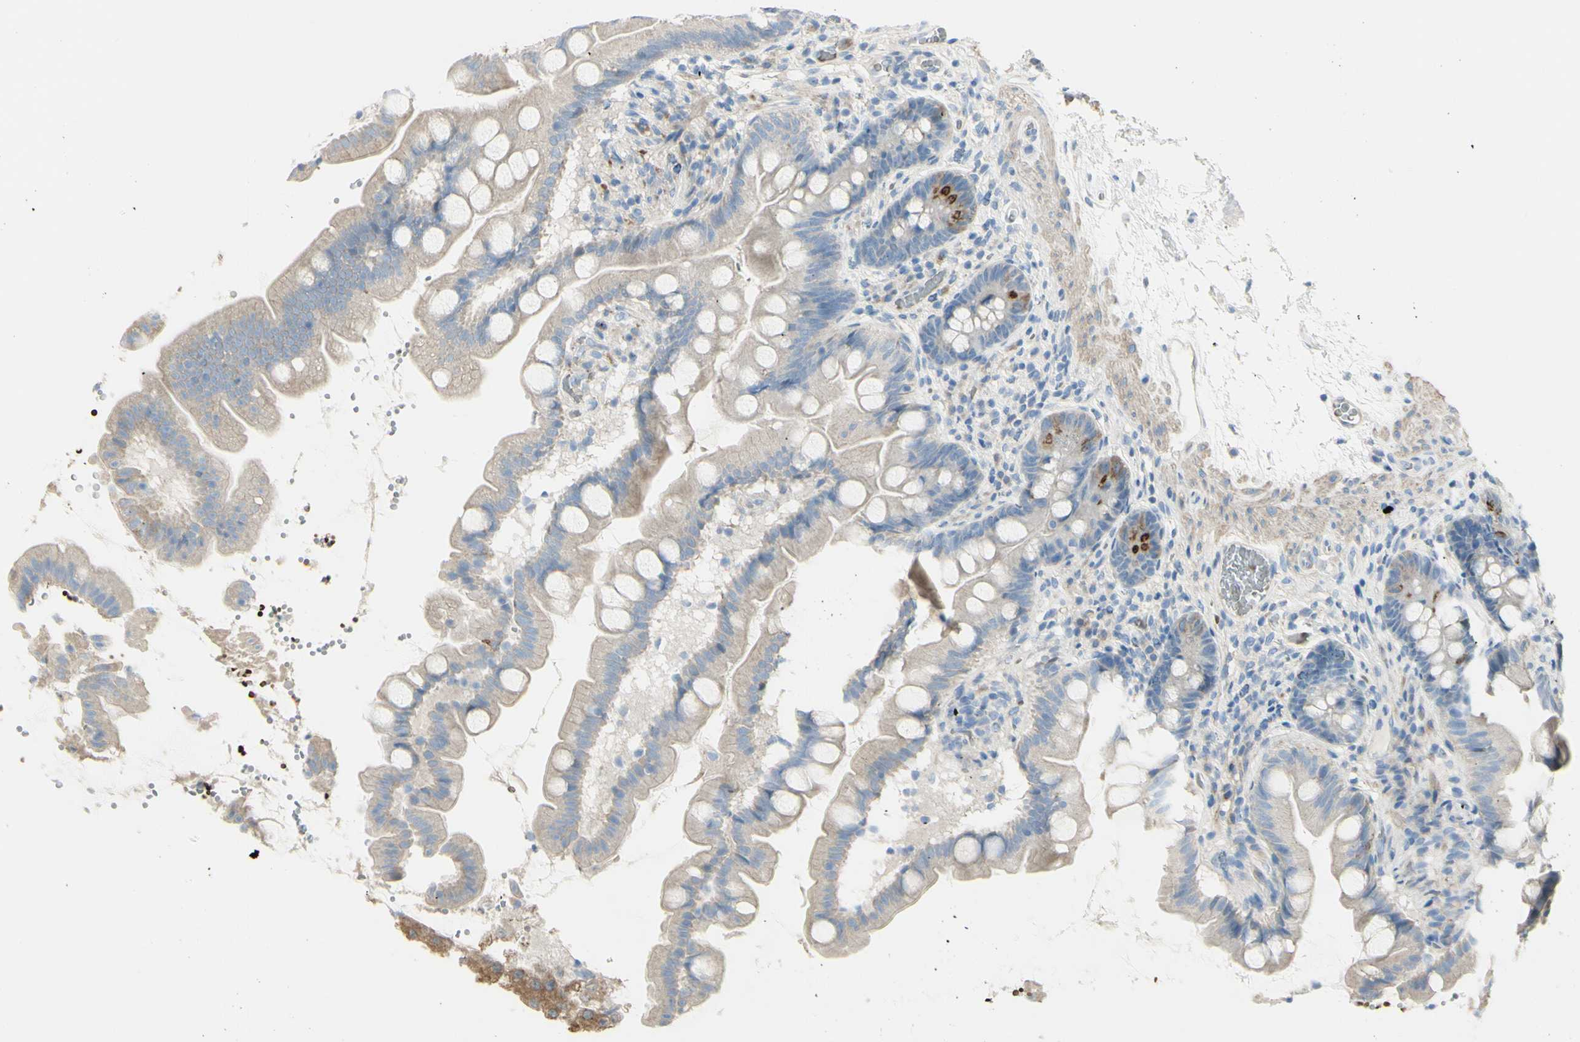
{"staining": {"intensity": "strong", "quantity": "<25%", "location": "cytoplasmic/membranous"}, "tissue": "small intestine", "cell_type": "Glandular cells", "image_type": "normal", "snomed": [{"axis": "morphology", "description": "Normal tissue, NOS"}, {"axis": "topography", "description": "Small intestine"}], "caption": "Strong cytoplasmic/membranous staining for a protein is identified in about <25% of glandular cells of normal small intestine using immunohistochemistry (IHC).", "gene": "NCBP2L", "patient": {"sex": "female", "age": 56}}